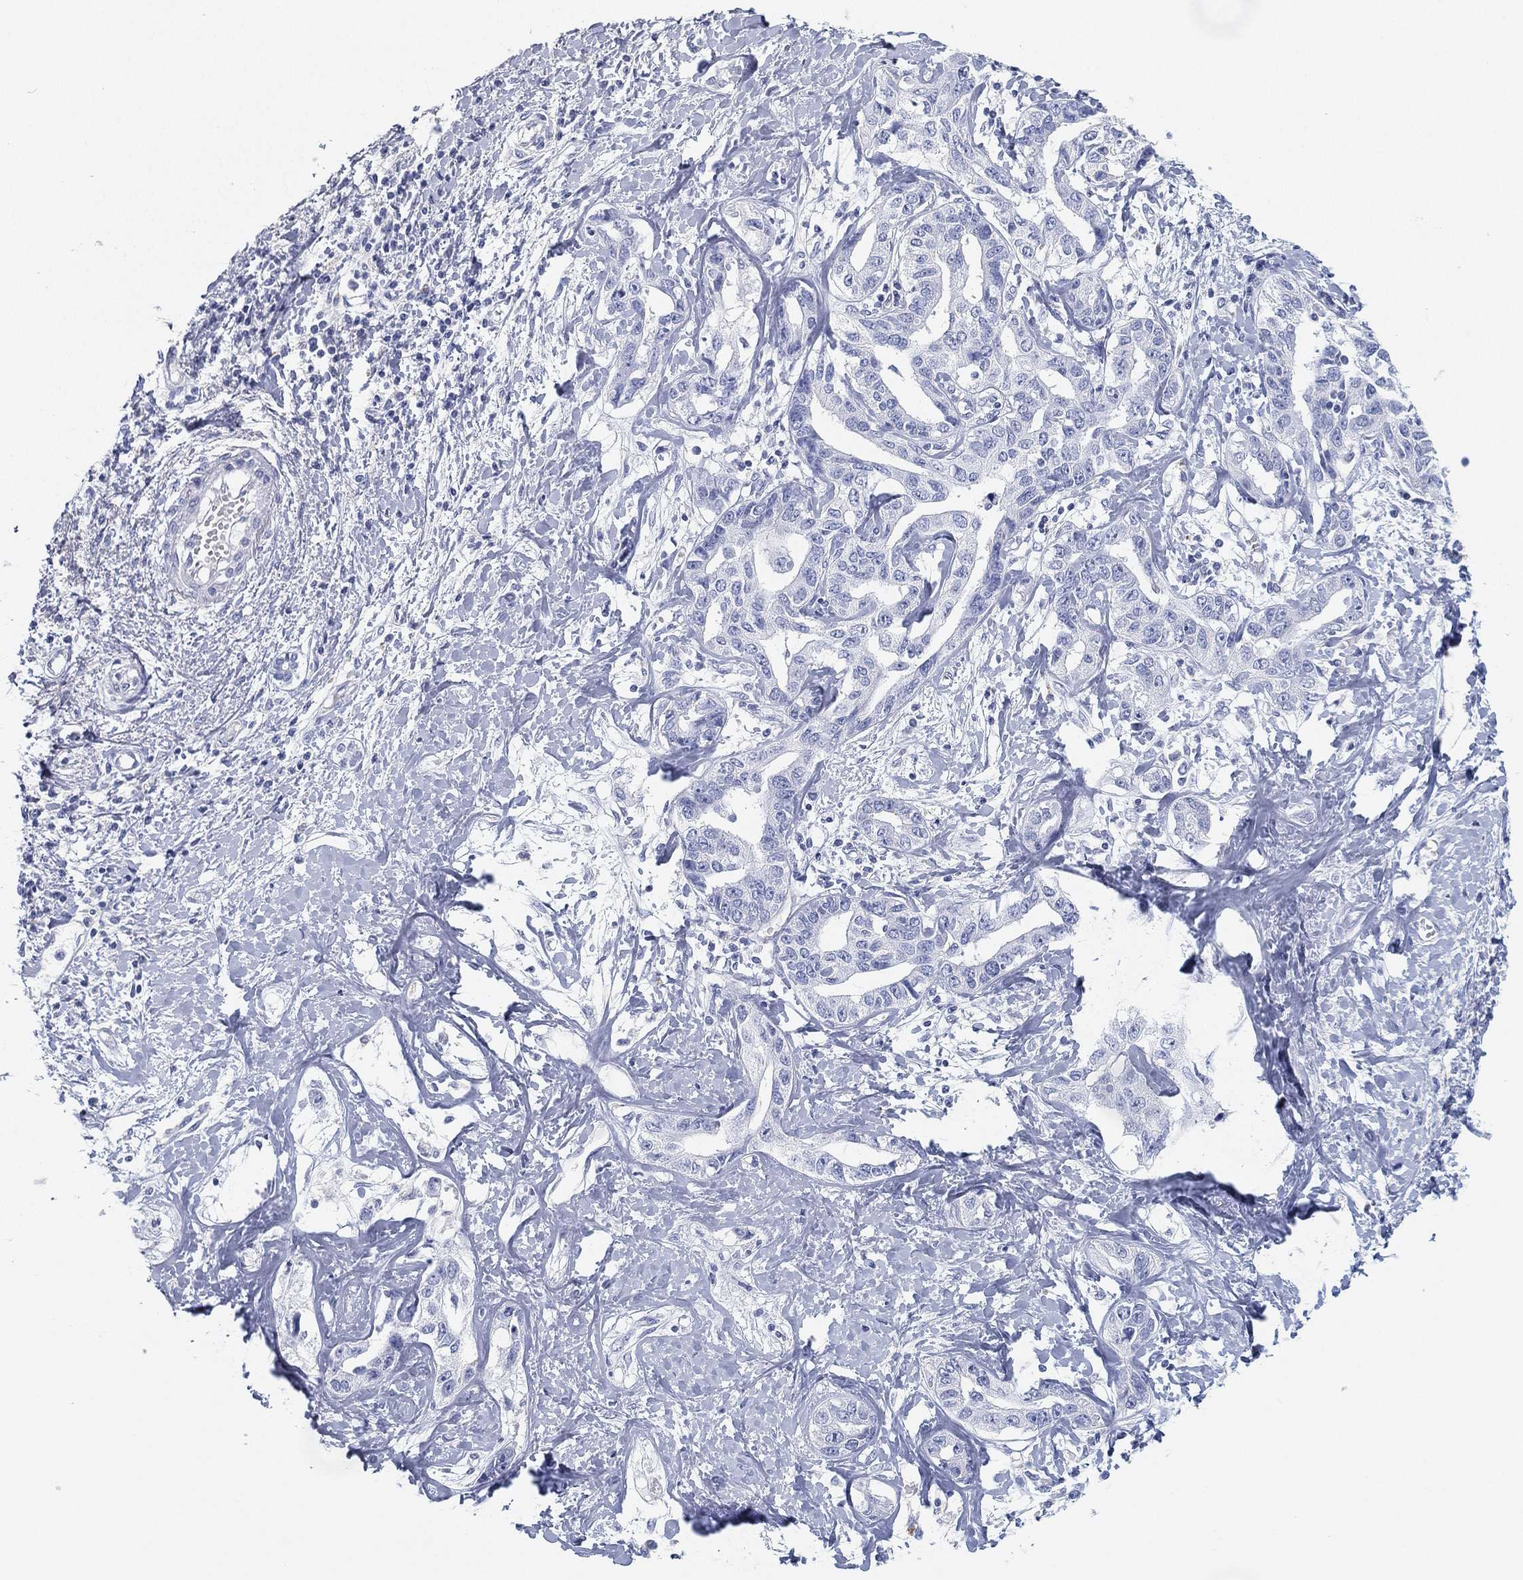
{"staining": {"intensity": "negative", "quantity": "none", "location": "none"}, "tissue": "liver cancer", "cell_type": "Tumor cells", "image_type": "cancer", "snomed": [{"axis": "morphology", "description": "Cholangiocarcinoma"}, {"axis": "topography", "description": "Liver"}], "caption": "Immunohistochemical staining of human liver cholangiocarcinoma reveals no significant positivity in tumor cells.", "gene": "GPR61", "patient": {"sex": "male", "age": 59}}